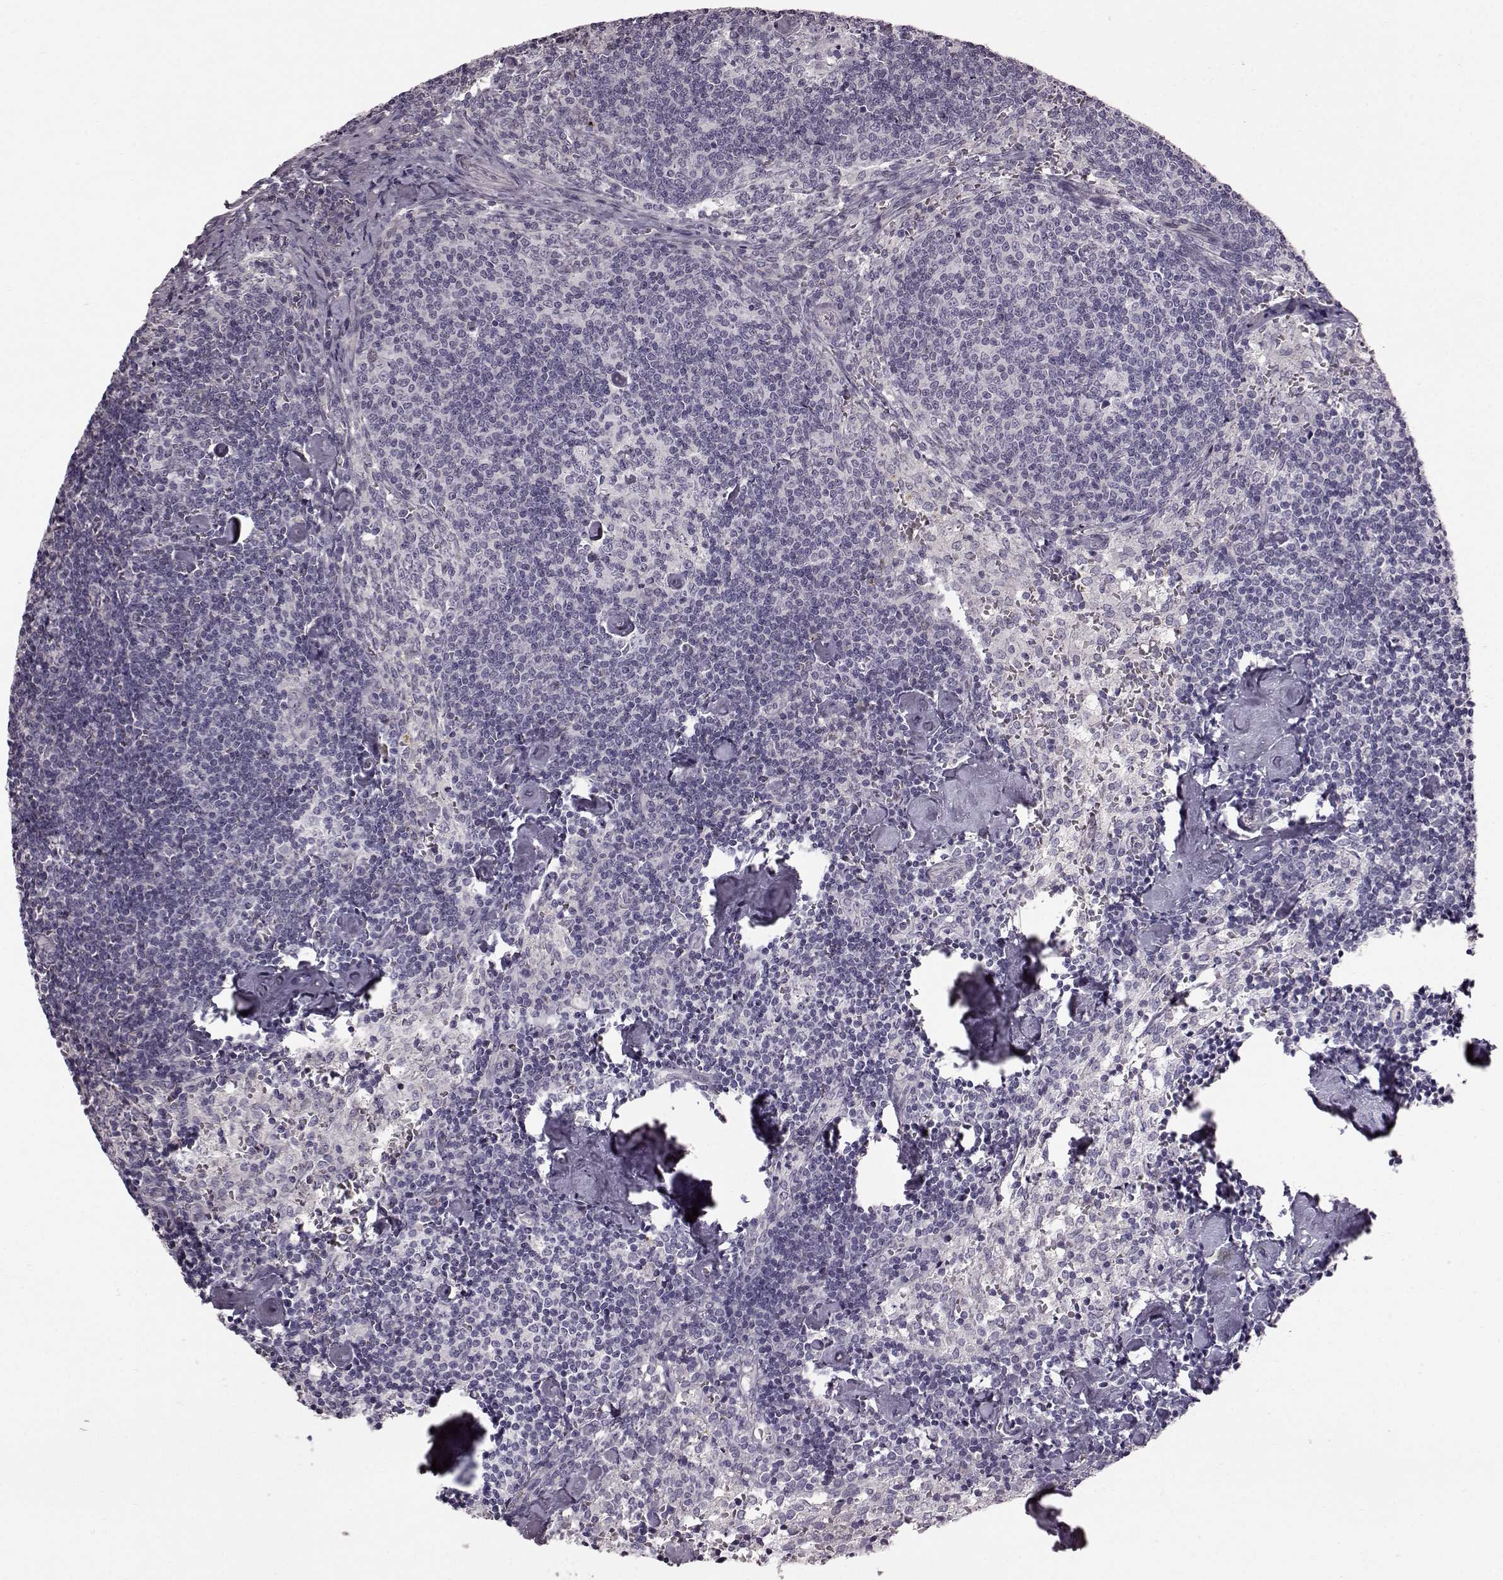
{"staining": {"intensity": "negative", "quantity": "none", "location": "none"}, "tissue": "lymph node", "cell_type": "Germinal center cells", "image_type": "normal", "snomed": [{"axis": "morphology", "description": "Normal tissue, NOS"}, {"axis": "topography", "description": "Lymph node"}], "caption": "The IHC histopathology image has no significant expression in germinal center cells of lymph node. (DAB immunohistochemistry visualized using brightfield microscopy, high magnification).", "gene": "TCHHL1", "patient": {"sex": "female", "age": 50}}